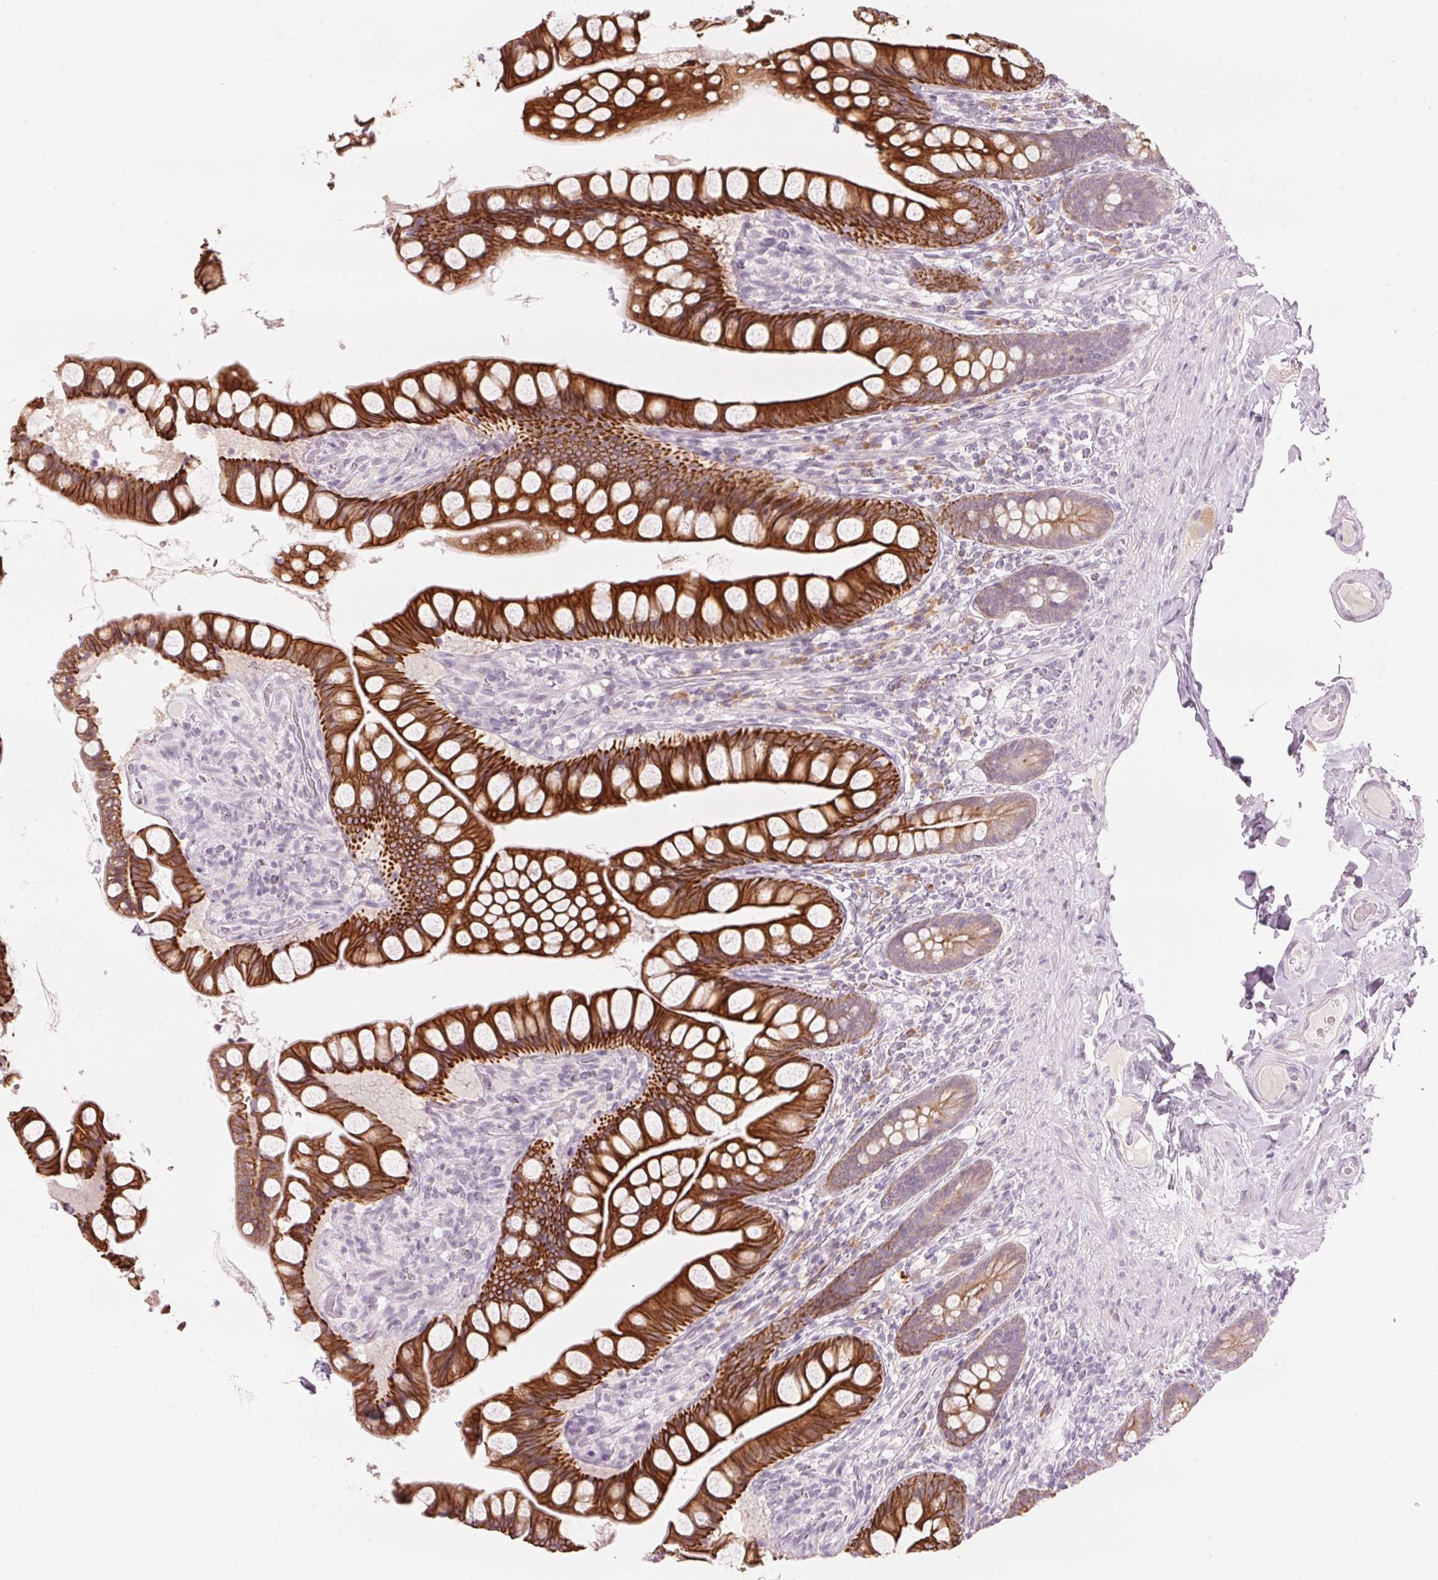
{"staining": {"intensity": "strong", "quantity": "25%-75%", "location": "cytoplasmic/membranous"}, "tissue": "small intestine", "cell_type": "Glandular cells", "image_type": "normal", "snomed": [{"axis": "morphology", "description": "Normal tissue, NOS"}, {"axis": "topography", "description": "Small intestine"}], "caption": "Immunohistochemistry (IHC) staining of normal small intestine, which exhibits high levels of strong cytoplasmic/membranous positivity in approximately 25%-75% of glandular cells indicating strong cytoplasmic/membranous protein expression. The staining was performed using DAB (brown) for protein detection and nuclei were counterstained in hematoxylin (blue).", "gene": "SCTR", "patient": {"sex": "male", "age": 70}}